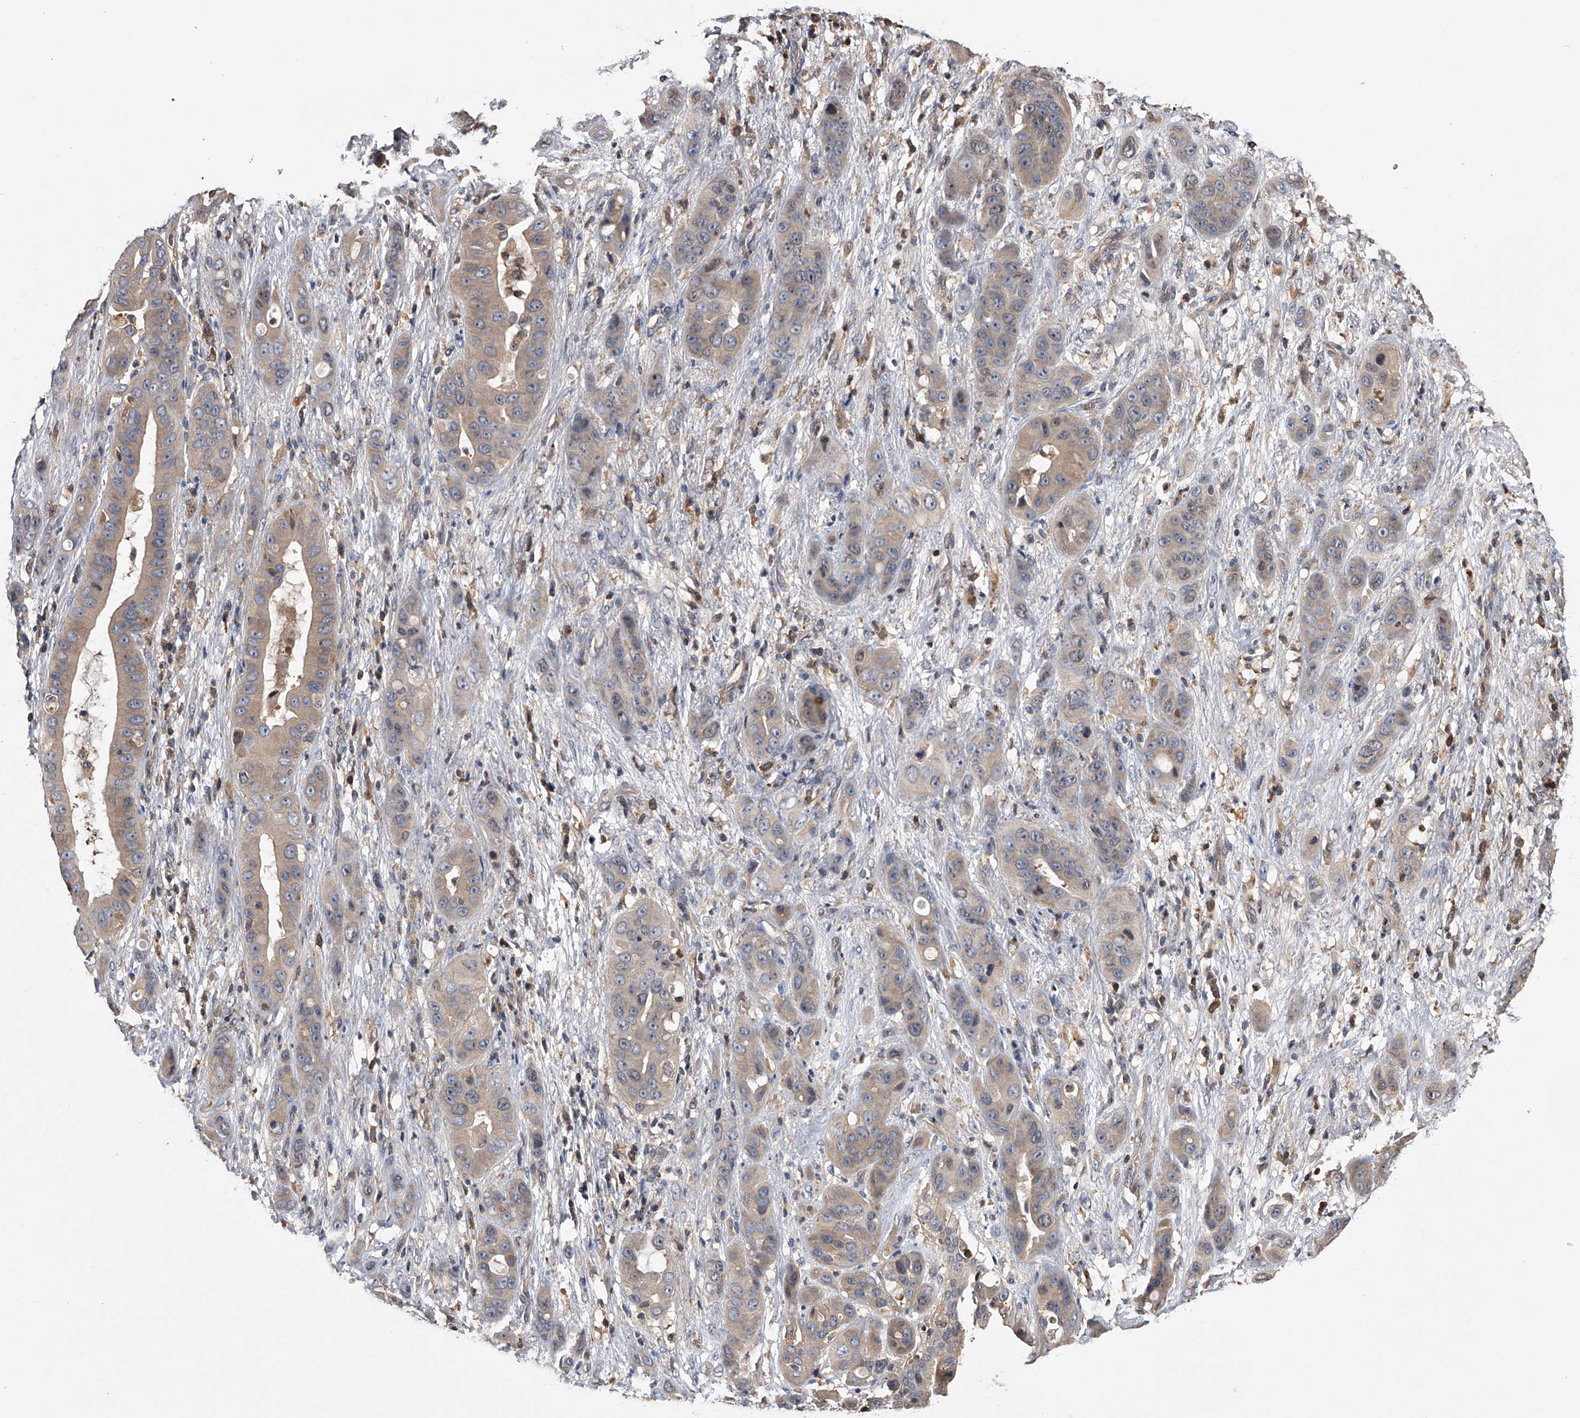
{"staining": {"intensity": "weak", "quantity": ">75%", "location": "cytoplasmic/membranous"}, "tissue": "liver cancer", "cell_type": "Tumor cells", "image_type": "cancer", "snomed": [{"axis": "morphology", "description": "Cholangiocarcinoma"}, {"axis": "topography", "description": "Liver"}], "caption": "DAB immunohistochemical staining of cholangiocarcinoma (liver) exhibits weak cytoplasmic/membranous protein expression in approximately >75% of tumor cells. (DAB (3,3'-diaminobenzidine) IHC, brown staining for protein, blue staining for nuclei).", "gene": "PAN3", "patient": {"sex": "female", "age": 52}}